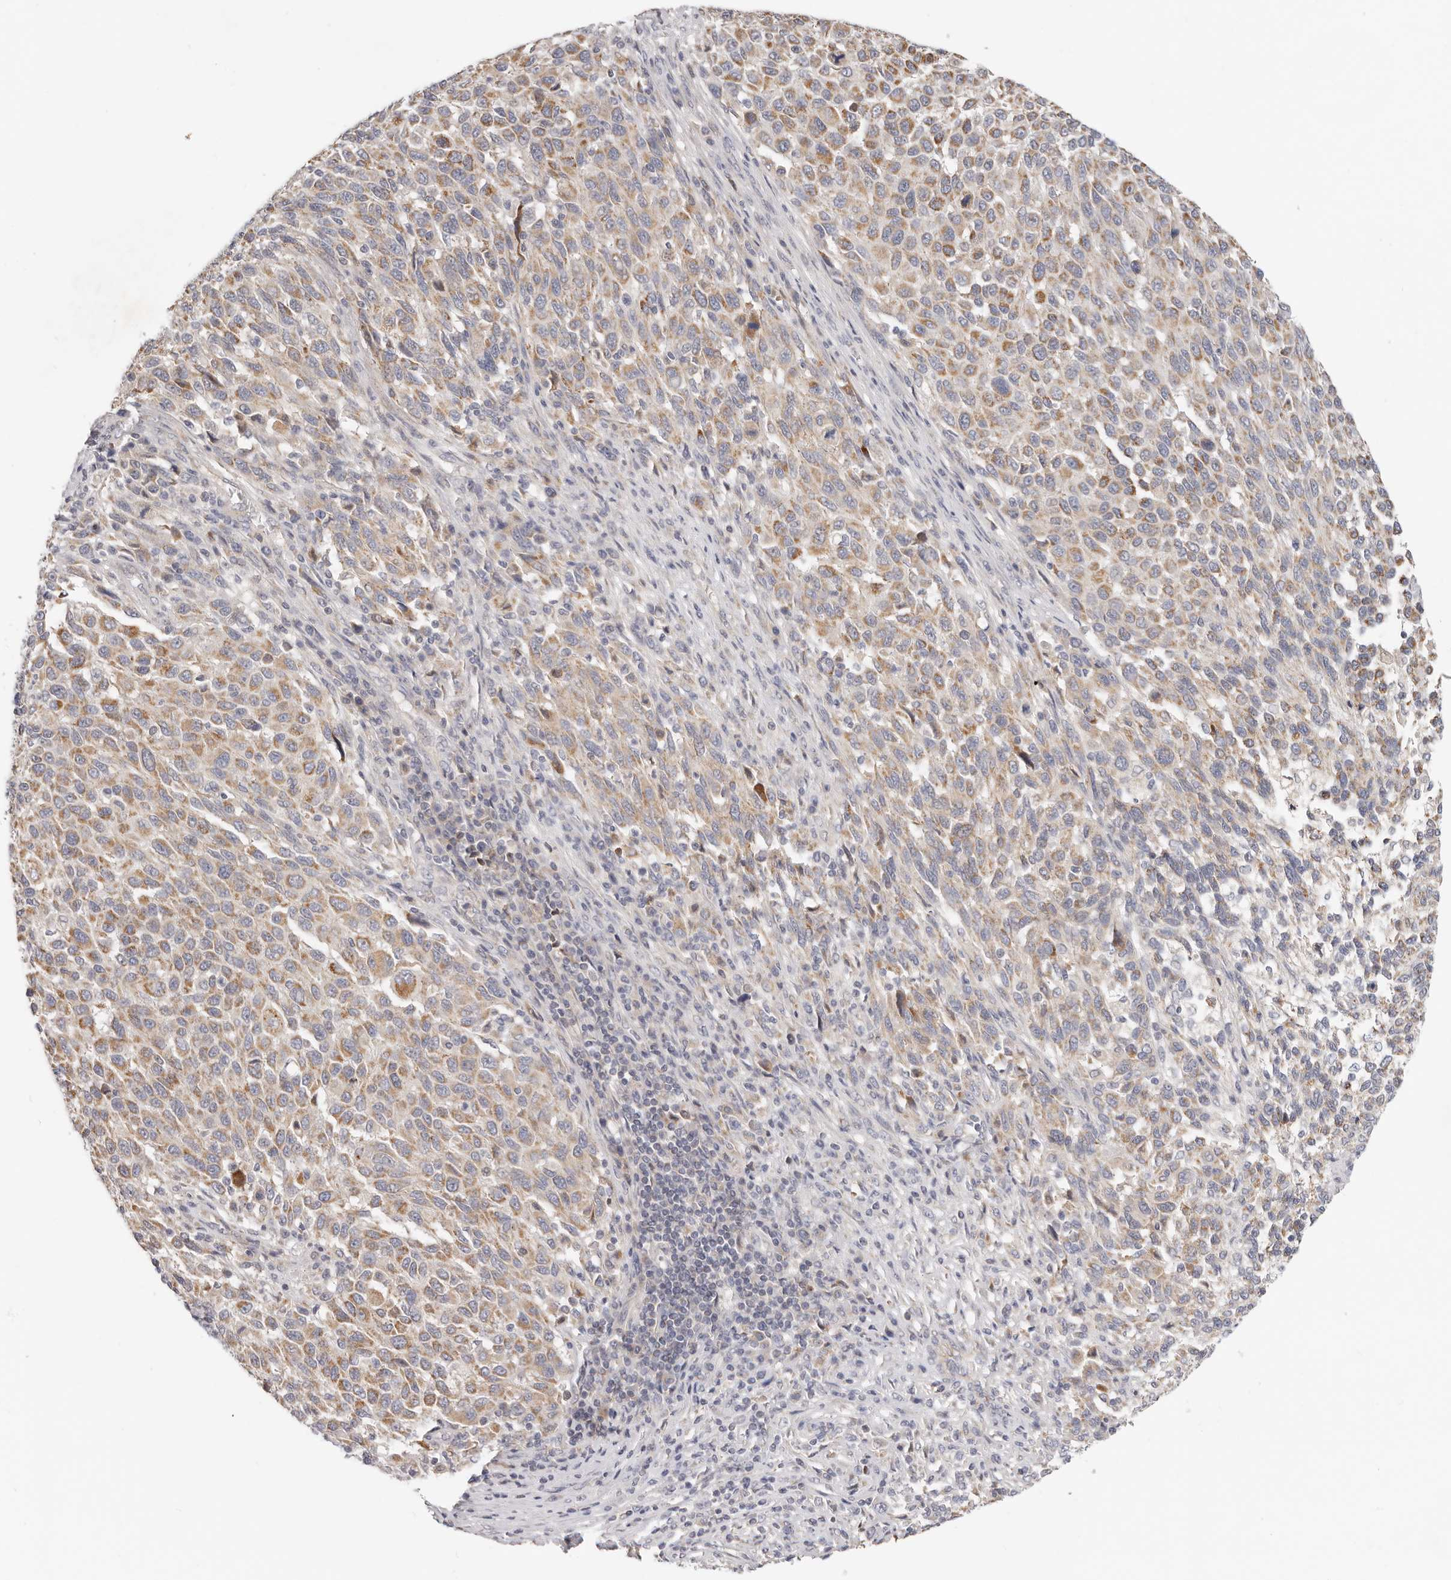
{"staining": {"intensity": "weak", "quantity": "25%-75%", "location": "cytoplasmic/membranous"}, "tissue": "melanoma", "cell_type": "Tumor cells", "image_type": "cancer", "snomed": [{"axis": "morphology", "description": "Malignant melanoma, Metastatic site"}, {"axis": "topography", "description": "Lymph node"}], "caption": "Malignant melanoma (metastatic site) was stained to show a protein in brown. There is low levels of weak cytoplasmic/membranous staining in about 25%-75% of tumor cells. Immunohistochemistry stains the protein in brown and the nuclei are stained blue.", "gene": "TFB2M", "patient": {"sex": "male", "age": 61}}